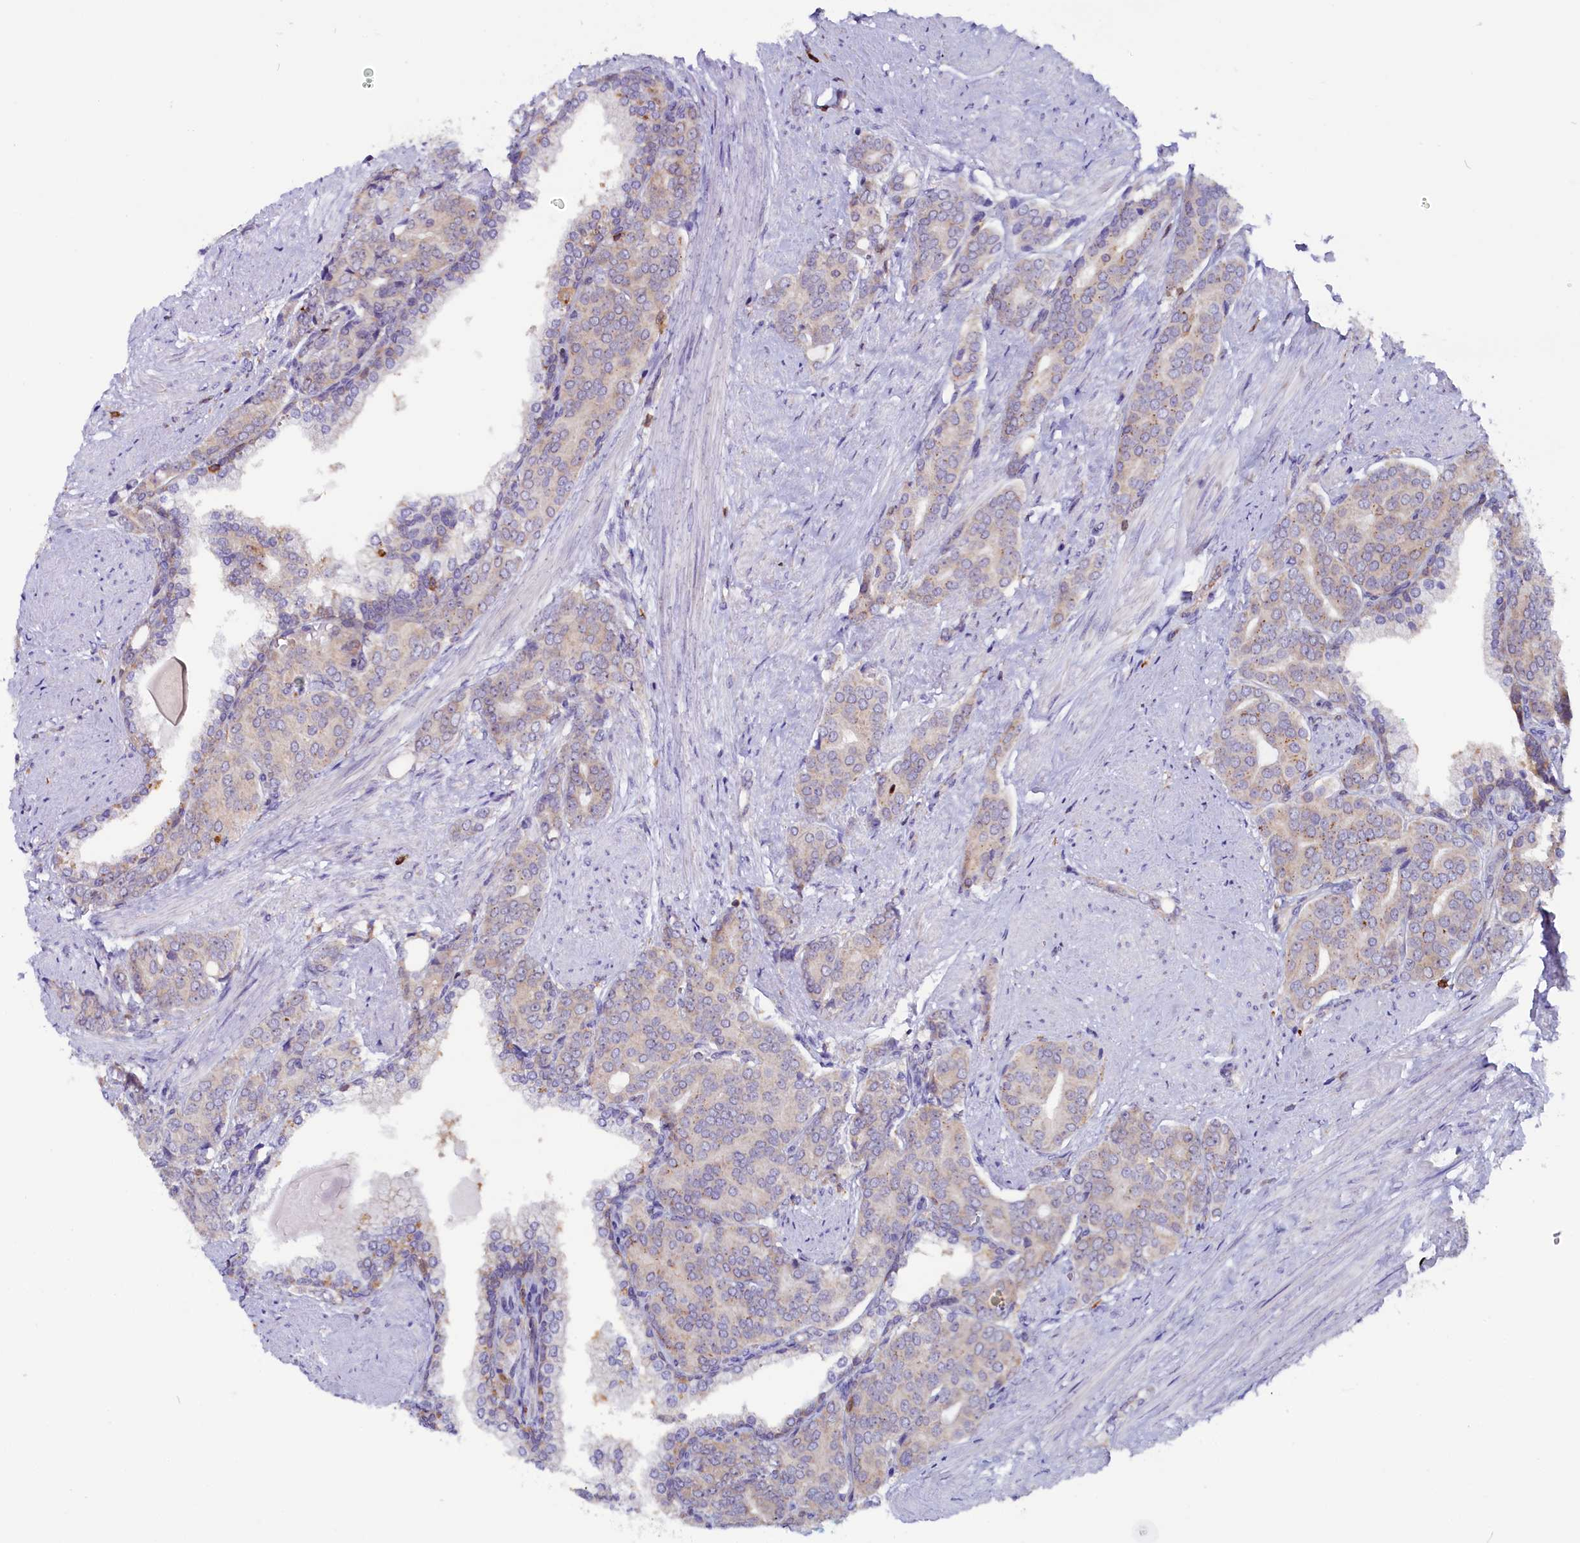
{"staining": {"intensity": "negative", "quantity": "none", "location": "none"}, "tissue": "prostate cancer", "cell_type": "Tumor cells", "image_type": "cancer", "snomed": [{"axis": "morphology", "description": "Adenocarcinoma, High grade"}, {"axis": "topography", "description": "Prostate"}], "caption": "Tumor cells show no significant protein positivity in prostate cancer (high-grade adenocarcinoma). Nuclei are stained in blue.", "gene": "CIAPIN1", "patient": {"sex": "male", "age": 67}}